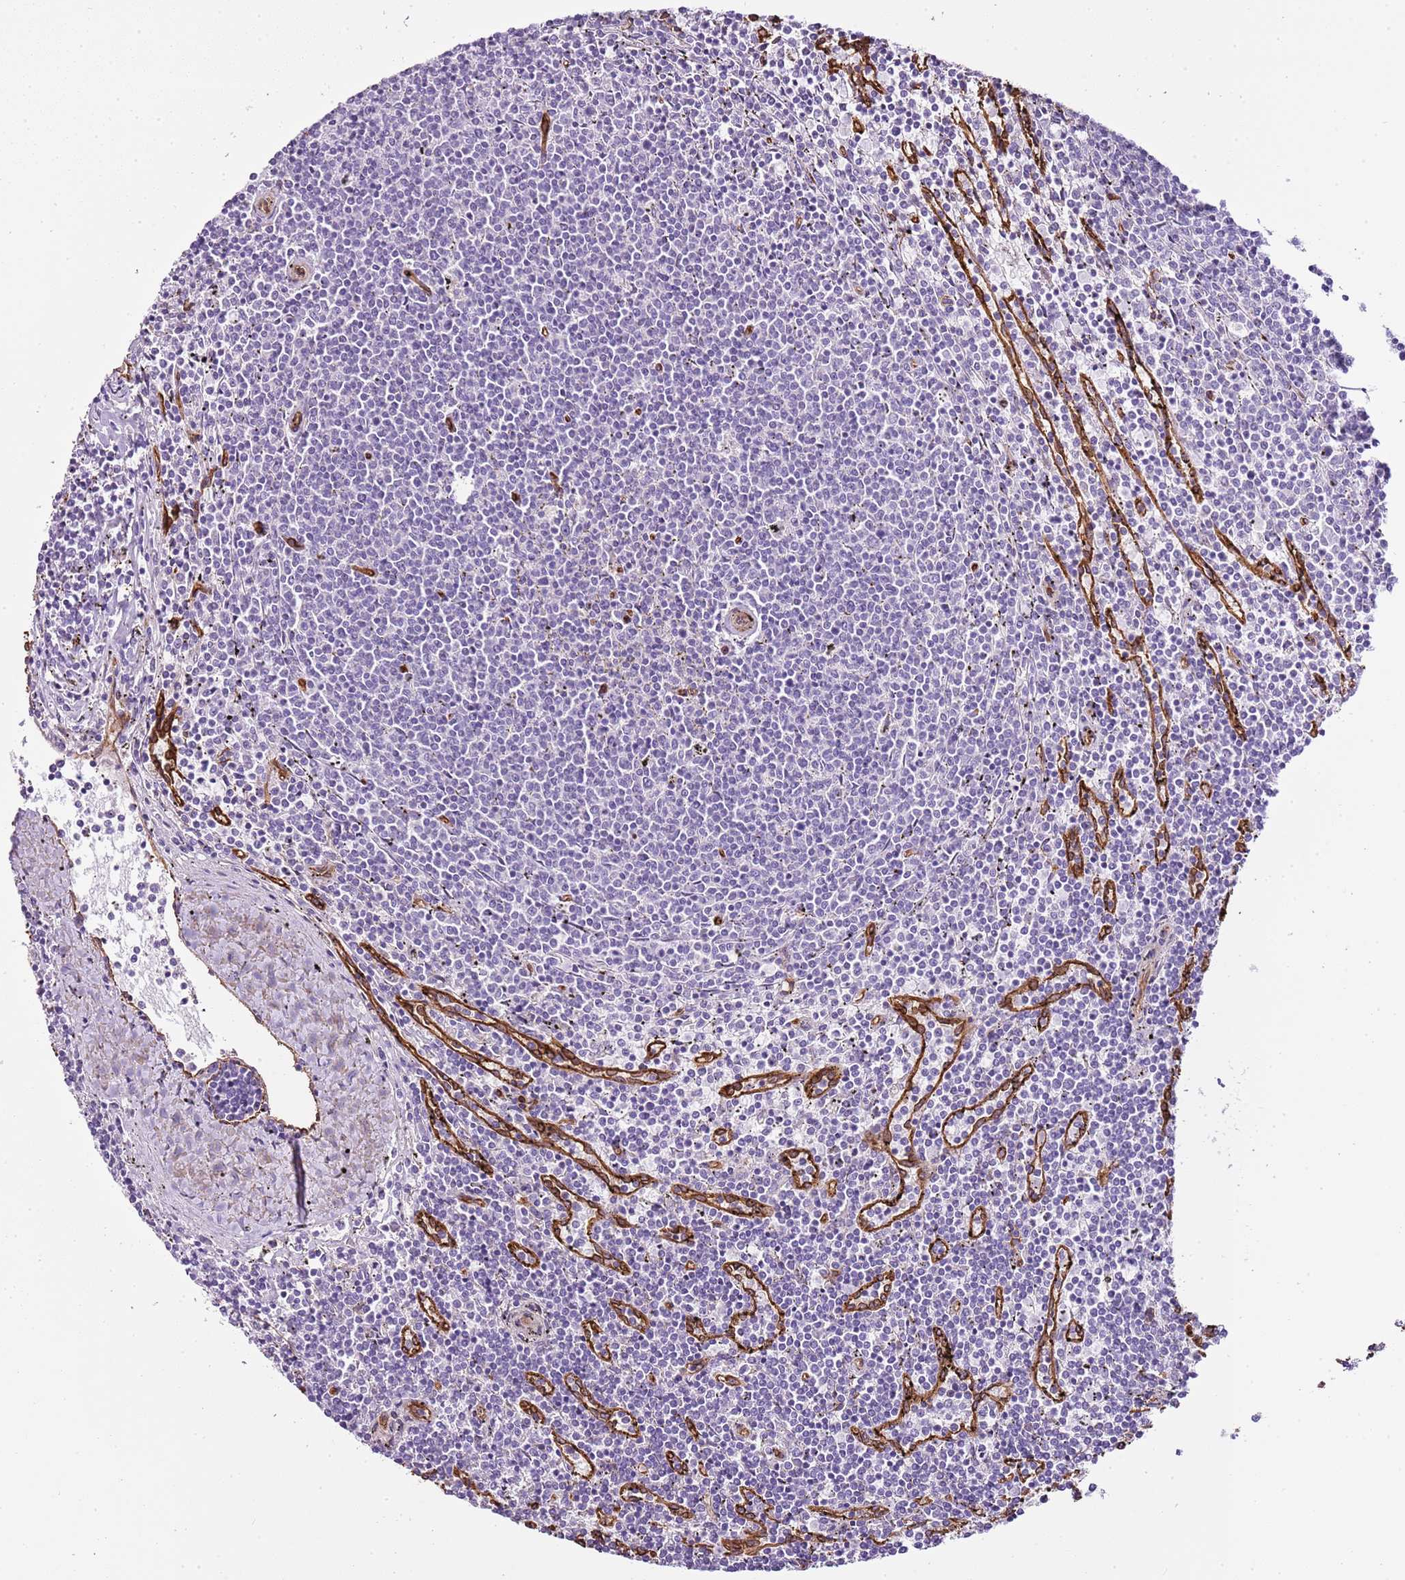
{"staining": {"intensity": "negative", "quantity": "none", "location": "none"}, "tissue": "lymphoma", "cell_type": "Tumor cells", "image_type": "cancer", "snomed": [{"axis": "morphology", "description": "Malignant lymphoma, non-Hodgkin's type, Low grade"}, {"axis": "topography", "description": "Spleen"}], "caption": "Protein analysis of lymphoma exhibits no significant expression in tumor cells. (DAB (3,3'-diaminobenzidine) IHC, high magnification).", "gene": "CTDSPL", "patient": {"sex": "female", "age": 50}}